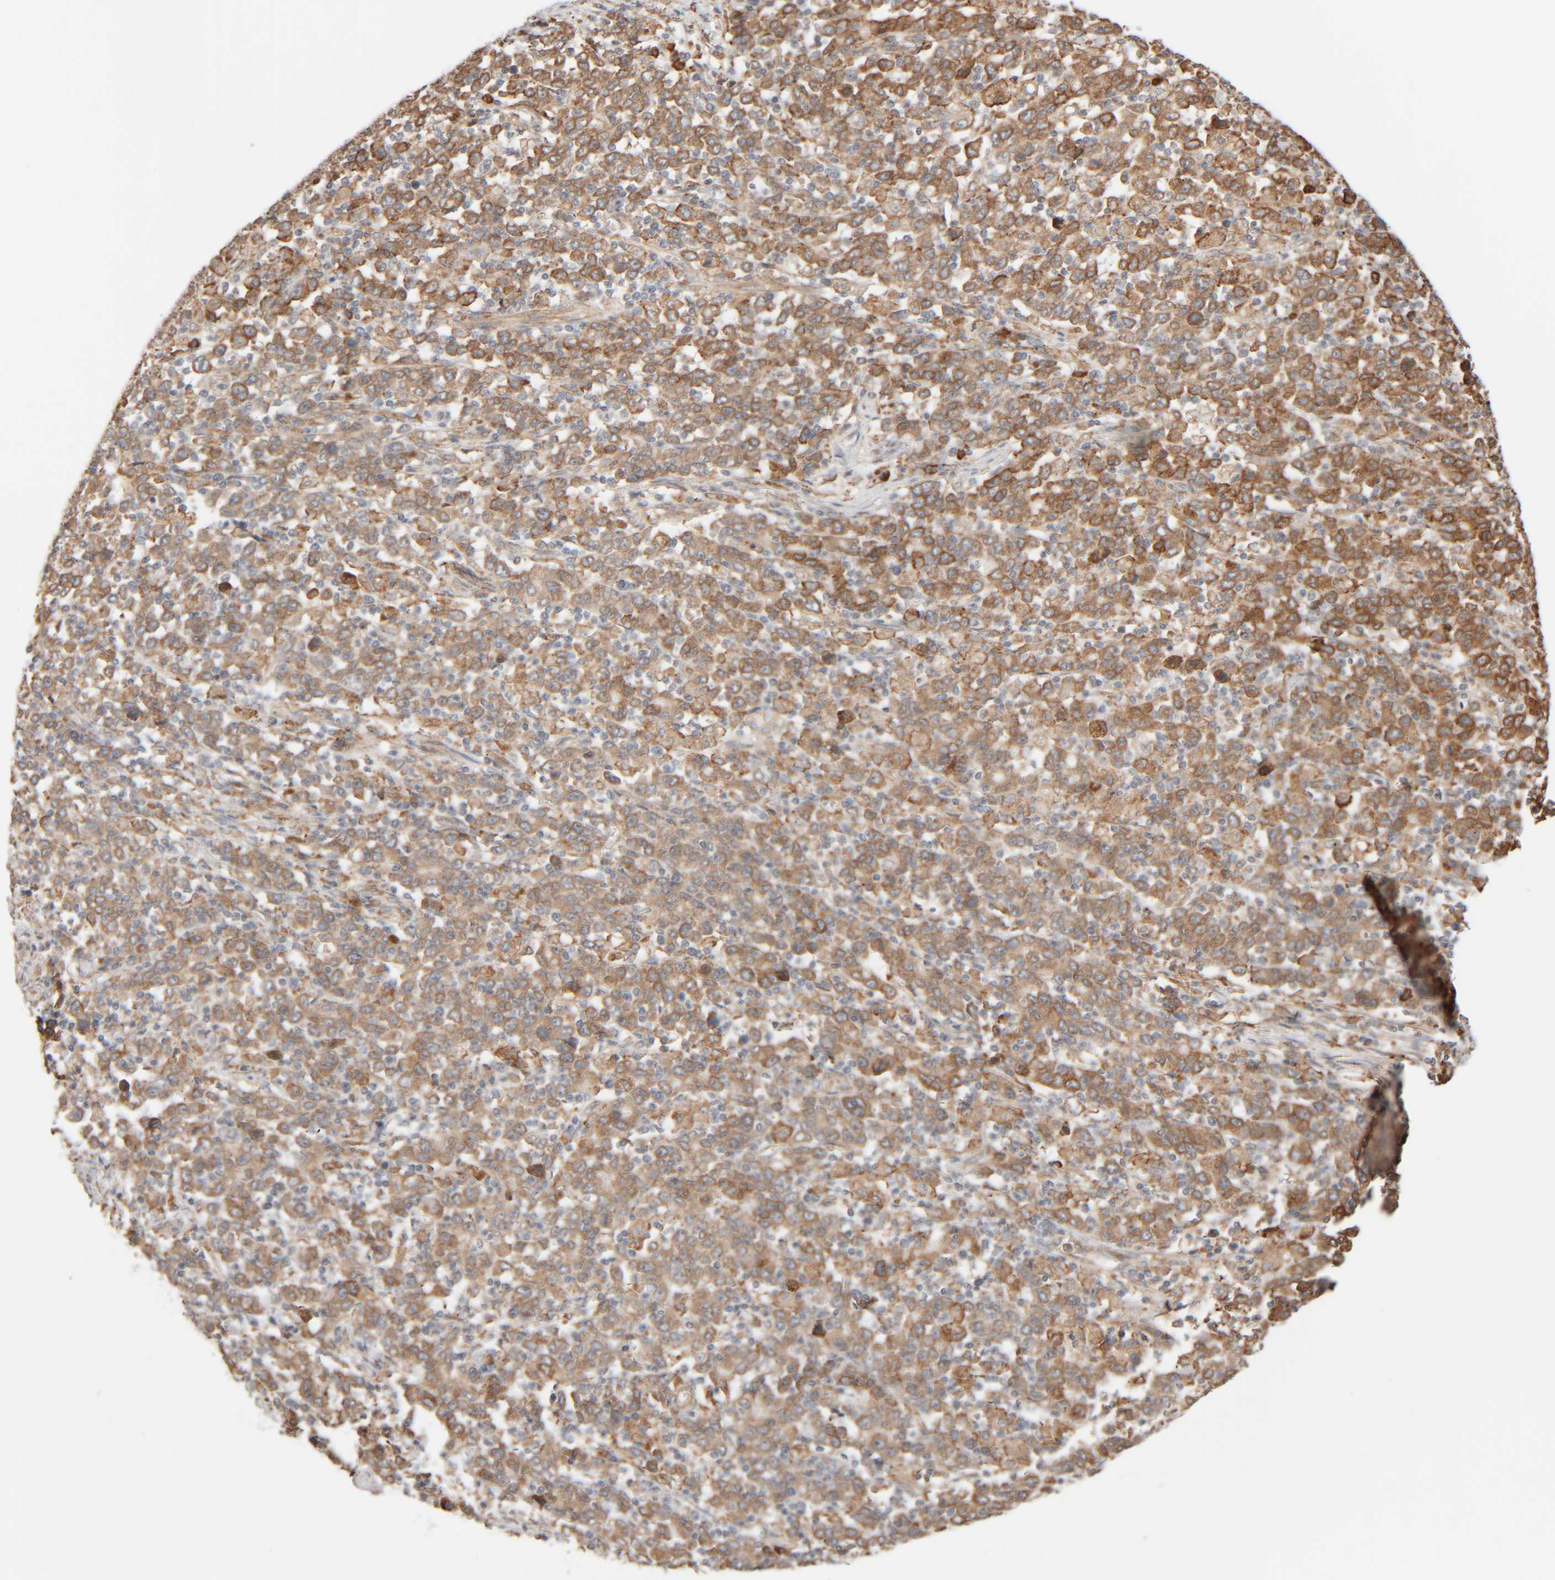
{"staining": {"intensity": "moderate", "quantity": ">75%", "location": "cytoplasmic/membranous"}, "tissue": "stomach cancer", "cell_type": "Tumor cells", "image_type": "cancer", "snomed": [{"axis": "morphology", "description": "Adenocarcinoma, NOS"}, {"axis": "topography", "description": "Stomach, upper"}], "caption": "Stomach adenocarcinoma stained for a protein (brown) shows moderate cytoplasmic/membranous positive positivity in about >75% of tumor cells.", "gene": "INTS1", "patient": {"sex": "male", "age": 69}}